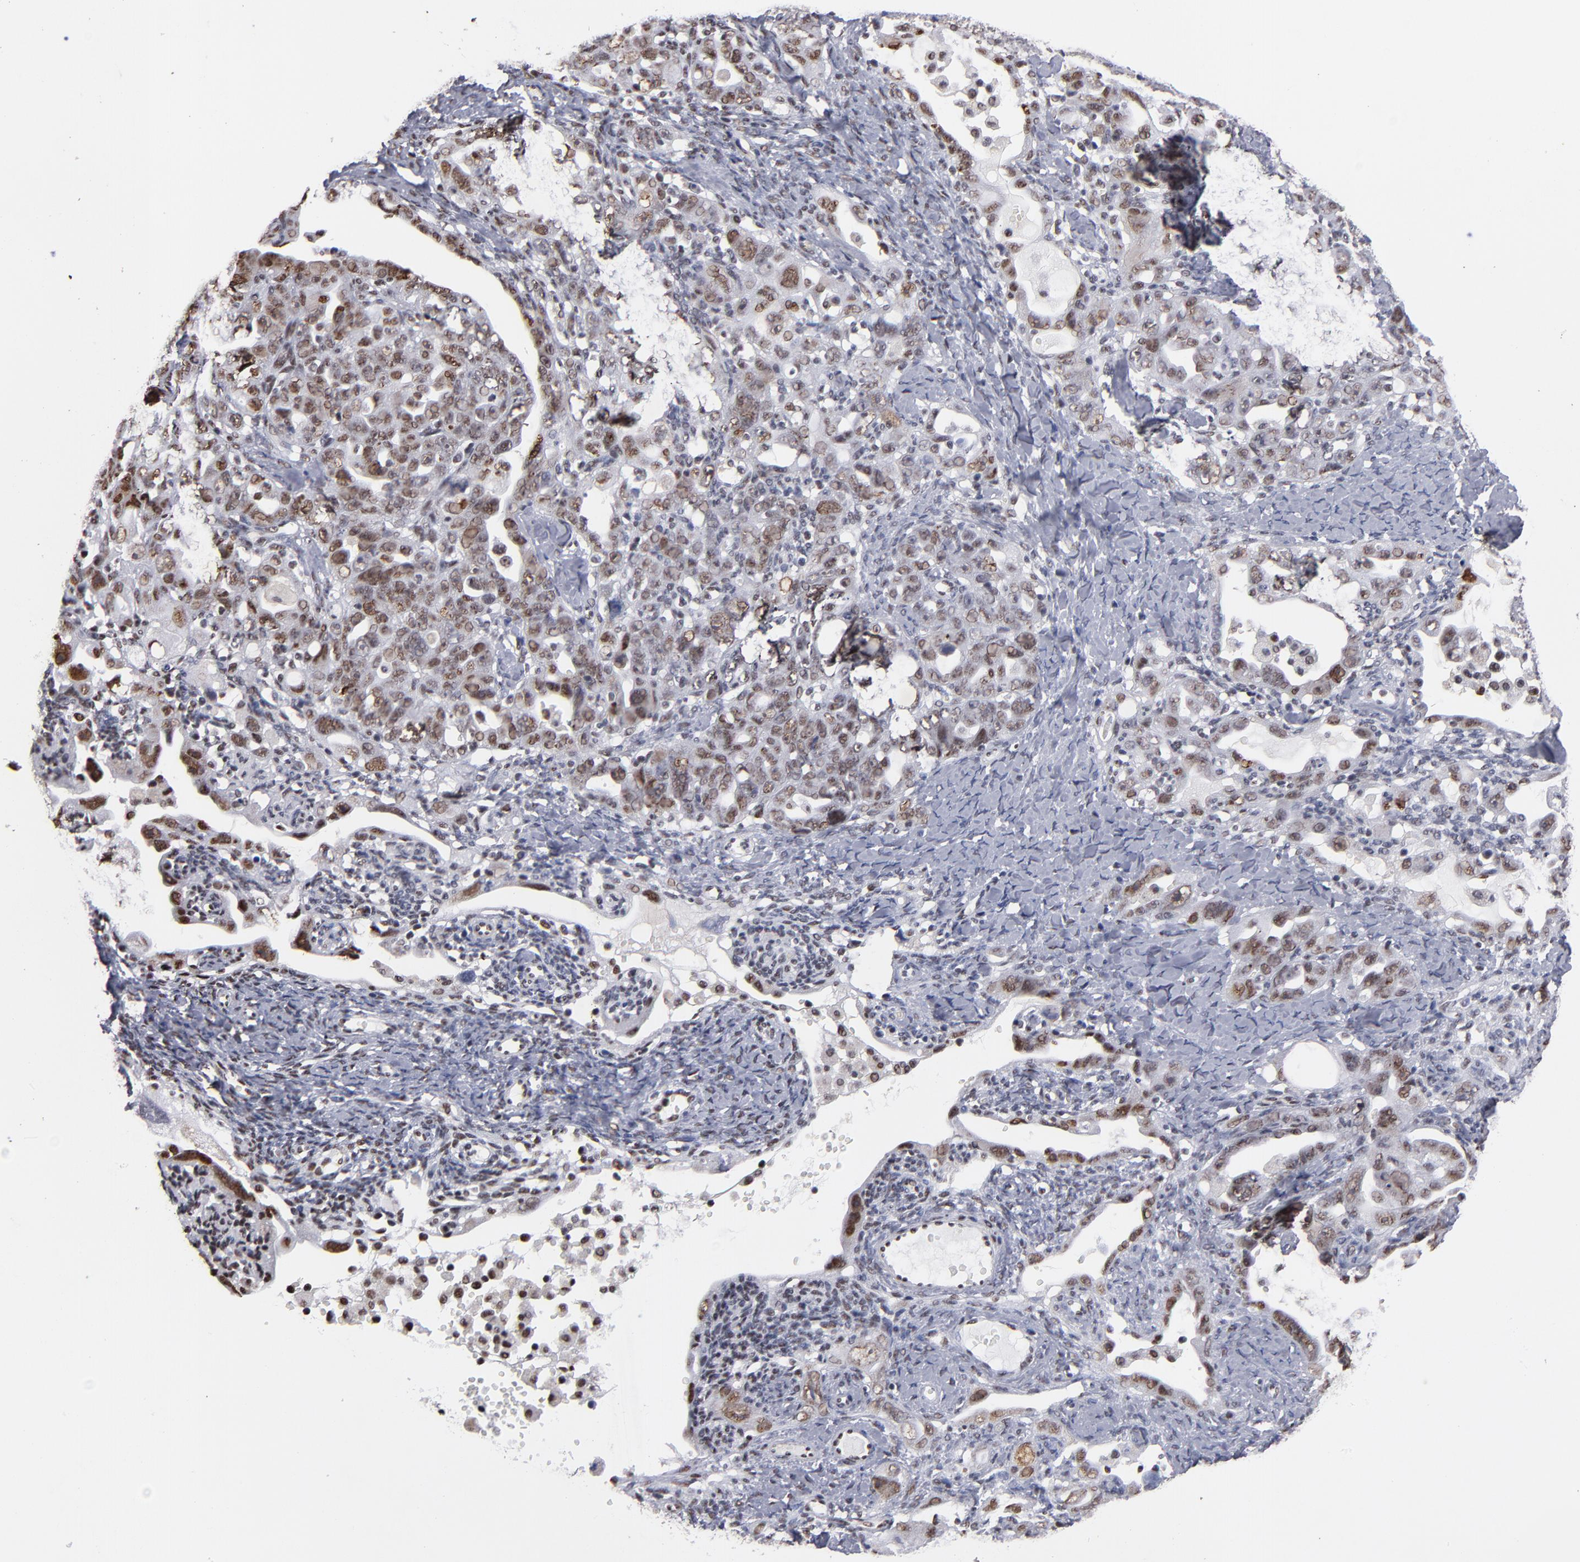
{"staining": {"intensity": "moderate", "quantity": "25%-75%", "location": "nuclear"}, "tissue": "ovarian cancer", "cell_type": "Tumor cells", "image_type": "cancer", "snomed": [{"axis": "morphology", "description": "Cystadenocarcinoma, serous, NOS"}, {"axis": "topography", "description": "Ovary"}], "caption": "The photomicrograph demonstrates staining of serous cystadenocarcinoma (ovarian), revealing moderate nuclear protein staining (brown color) within tumor cells.", "gene": "MN1", "patient": {"sex": "female", "age": 66}}